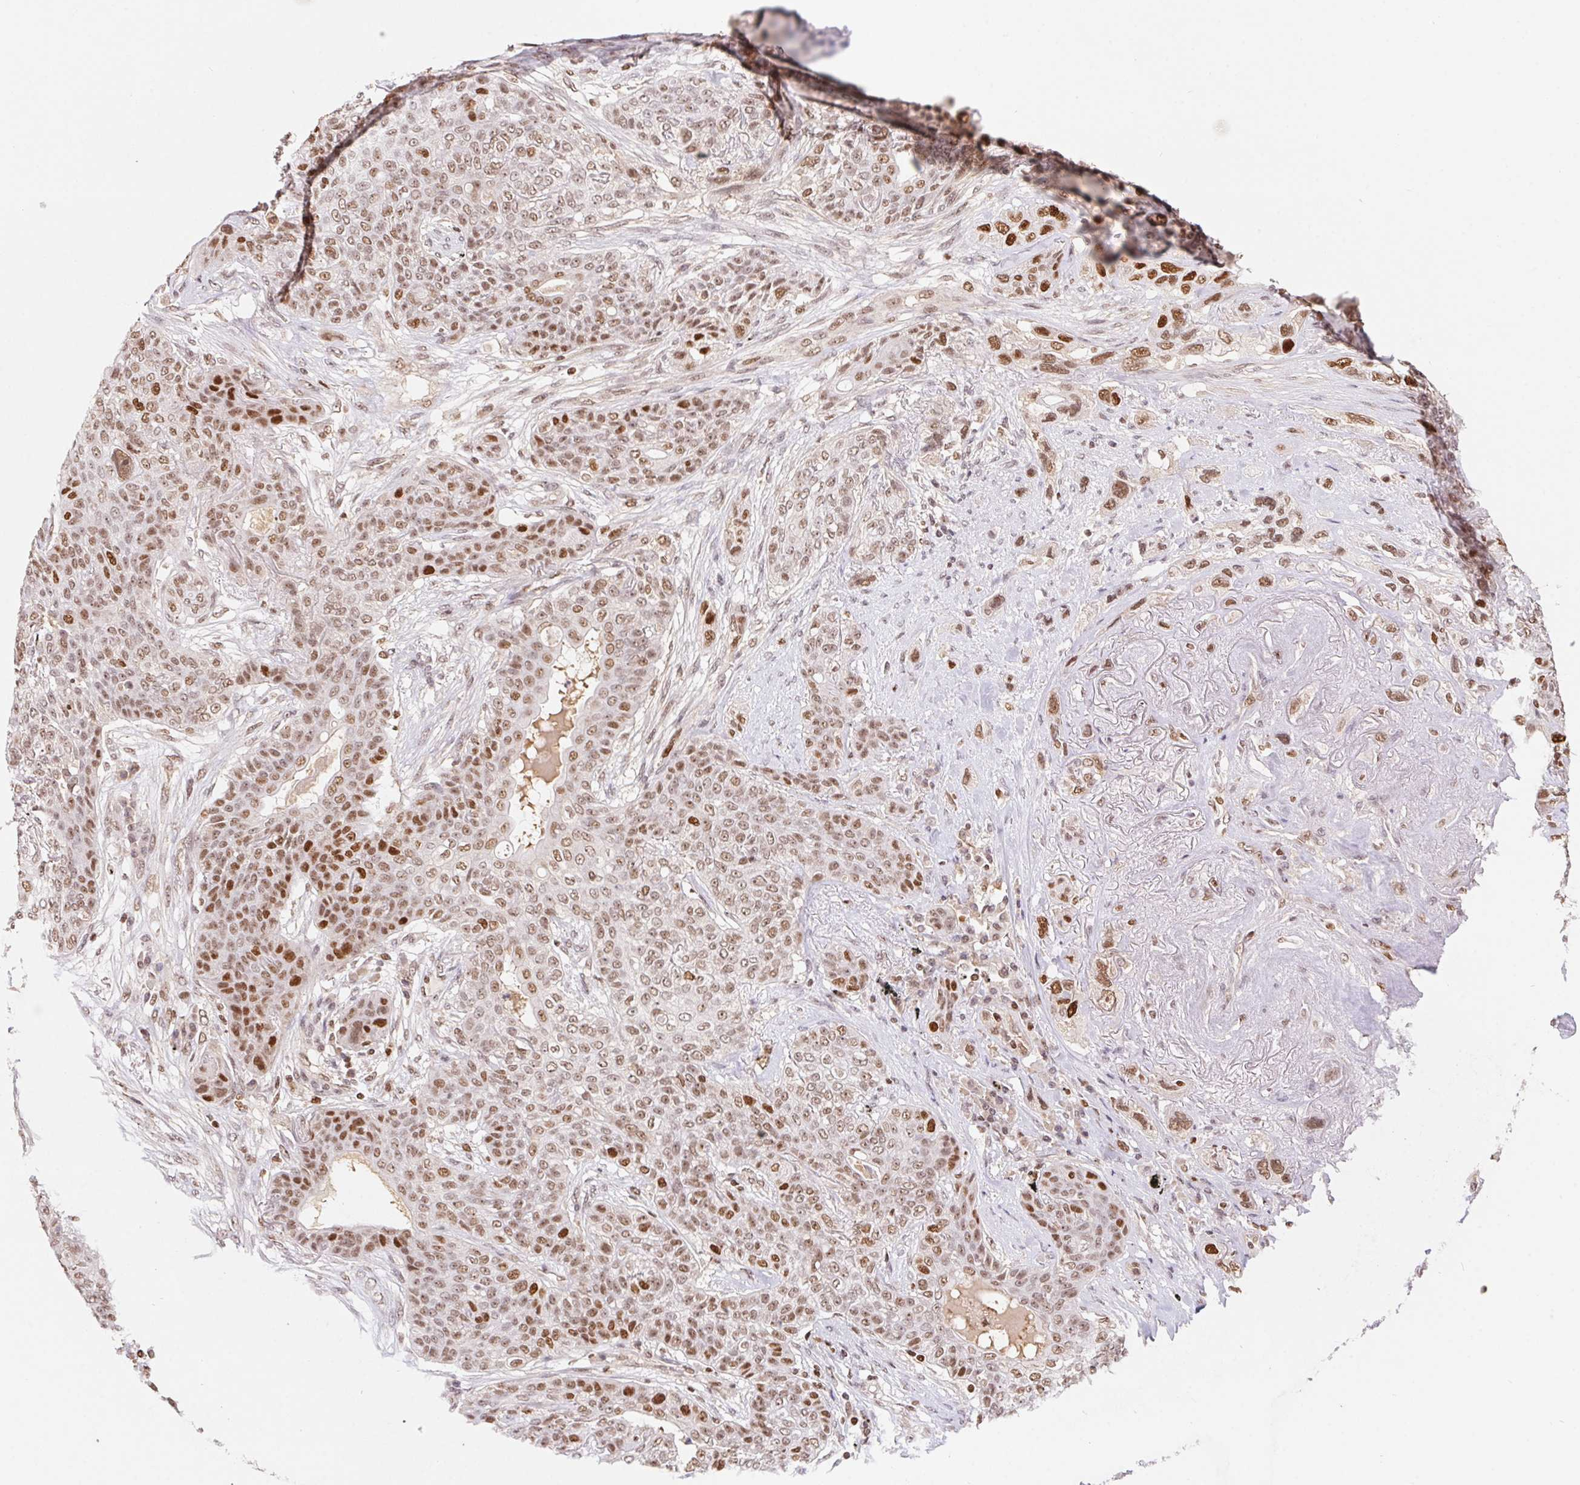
{"staining": {"intensity": "moderate", "quantity": ">75%", "location": "nuclear"}, "tissue": "lung cancer", "cell_type": "Tumor cells", "image_type": "cancer", "snomed": [{"axis": "morphology", "description": "Squamous cell carcinoma, NOS"}, {"axis": "topography", "description": "Lung"}], "caption": "Moderate nuclear positivity for a protein is identified in about >75% of tumor cells of squamous cell carcinoma (lung) using IHC.", "gene": "POLD3", "patient": {"sex": "female", "age": 70}}